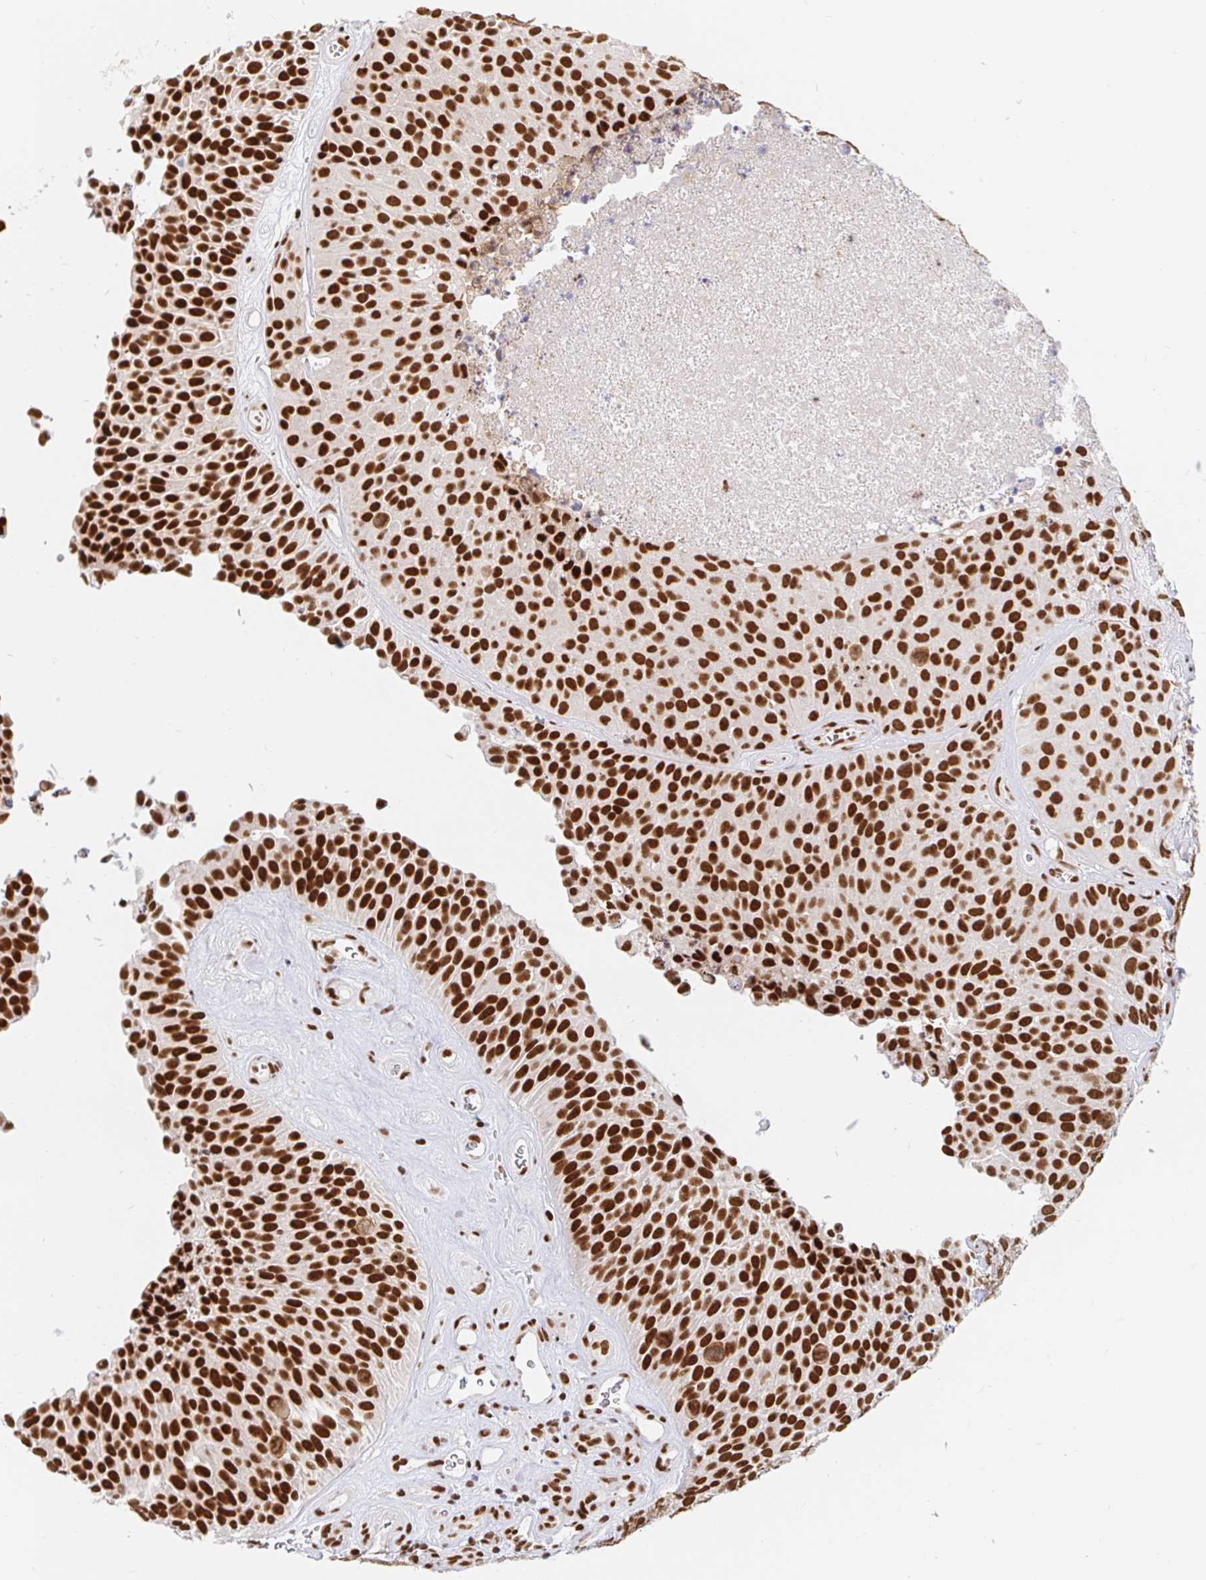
{"staining": {"intensity": "strong", "quantity": ">75%", "location": "nuclear"}, "tissue": "urothelial cancer", "cell_type": "Tumor cells", "image_type": "cancer", "snomed": [{"axis": "morphology", "description": "Urothelial carcinoma, Low grade"}, {"axis": "topography", "description": "Urinary bladder"}], "caption": "Protein staining demonstrates strong nuclear staining in approximately >75% of tumor cells in urothelial carcinoma (low-grade).", "gene": "RBMX", "patient": {"sex": "male", "age": 76}}